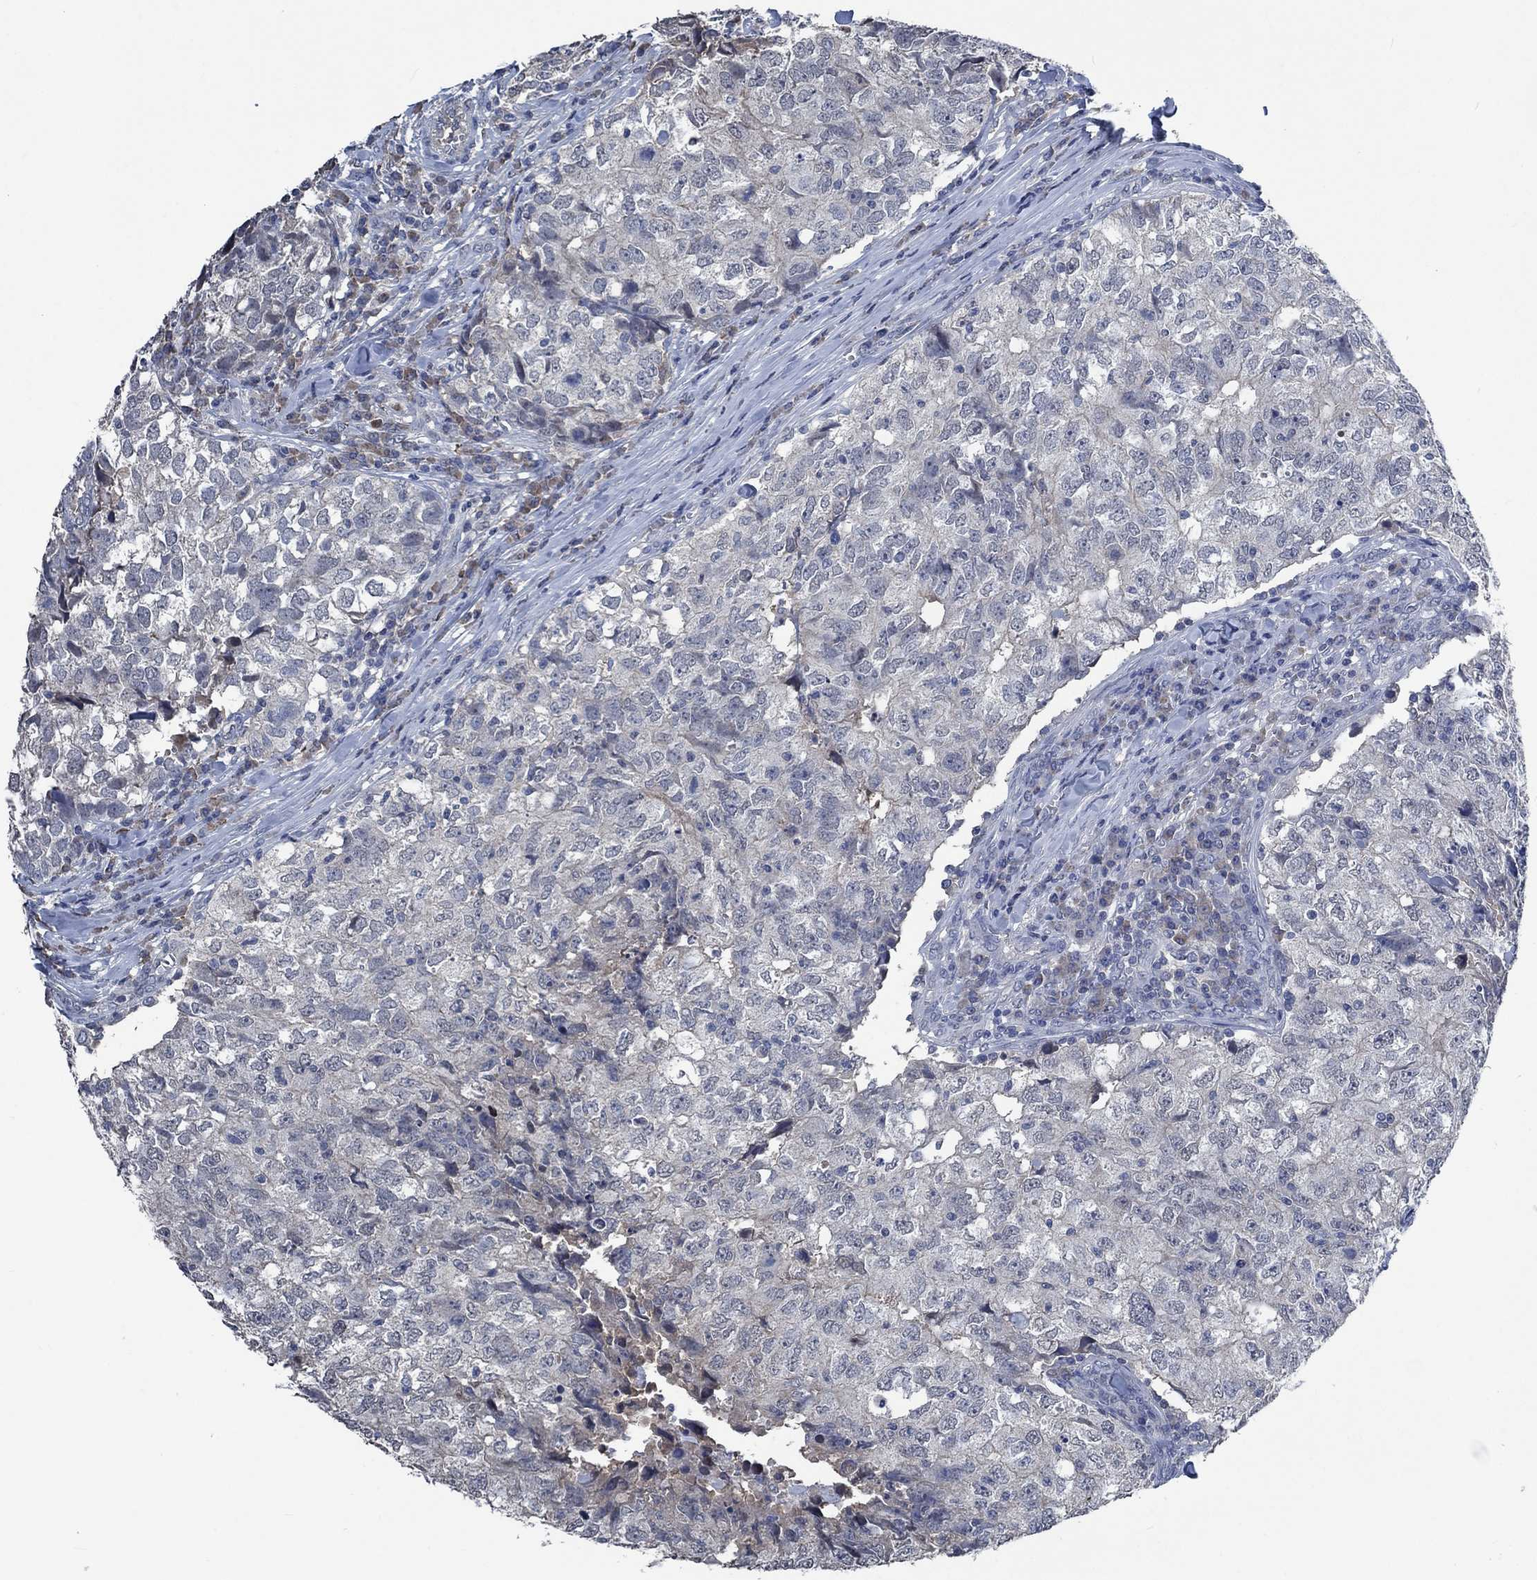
{"staining": {"intensity": "negative", "quantity": "none", "location": "none"}, "tissue": "breast cancer", "cell_type": "Tumor cells", "image_type": "cancer", "snomed": [{"axis": "morphology", "description": "Duct carcinoma"}, {"axis": "topography", "description": "Breast"}], "caption": "Histopathology image shows no protein staining in tumor cells of breast invasive ductal carcinoma tissue.", "gene": "OBSCN", "patient": {"sex": "female", "age": 30}}